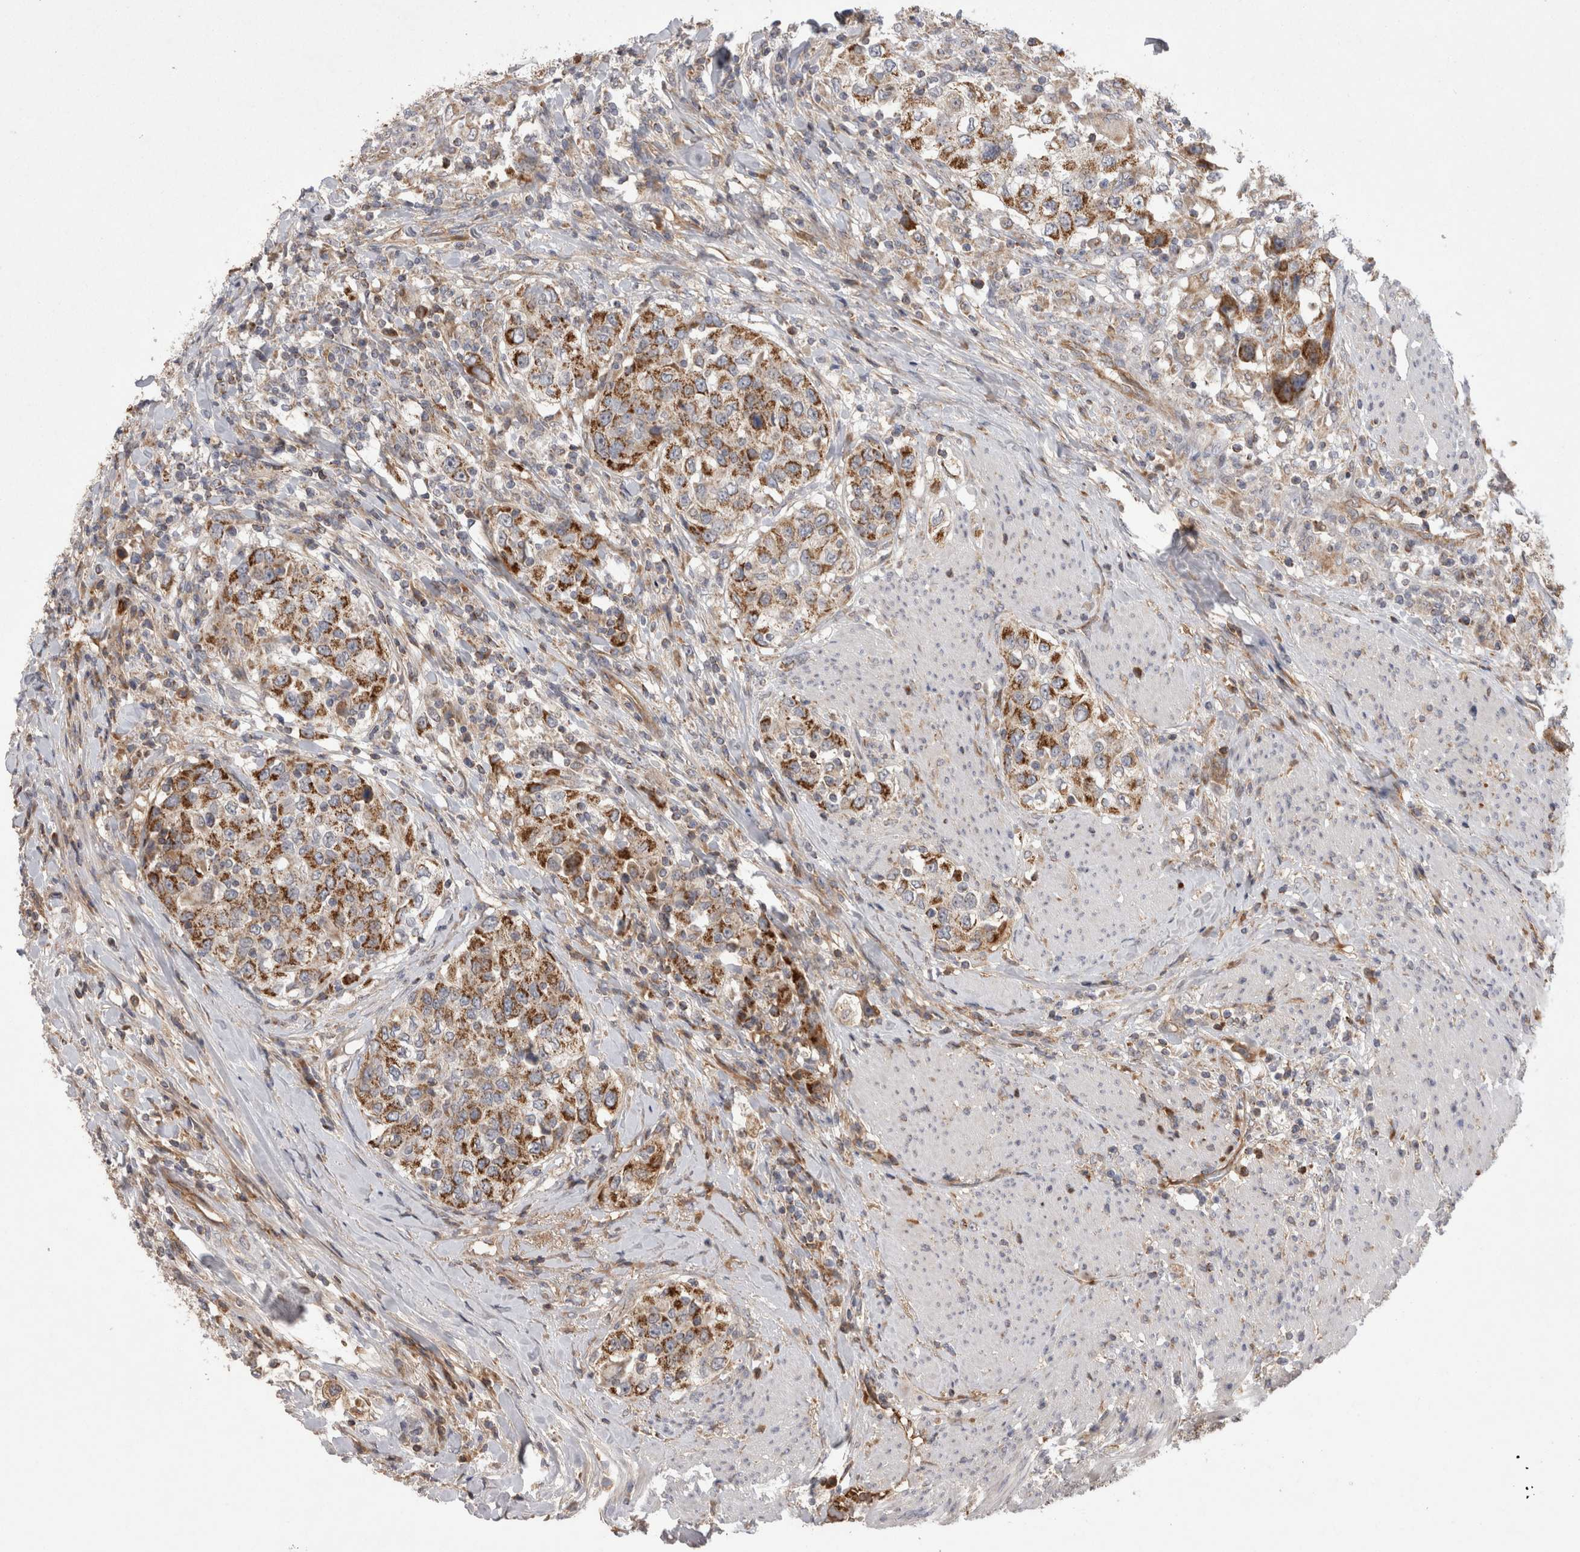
{"staining": {"intensity": "moderate", "quantity": ">75%", "location": "cytoplasmic/membranous"}, "tissue": "urothelial cancer", "cell_type": "Tumor cells", "image_type": "cancer", "snomed": [{"axis": "morphology", "description": "Urothelial carcinoma, High grade"}, {"axis": "topography", "description": "Urinary bladder"}], "caption": "About >75% of tumor cells in human urothelial cancer show moderate cytoplasmic/membranous protein positivity as visualized by brown immunohistochemical staining.", "gene": "DARS2", "patient": {"sex": "female", "age": 80}}